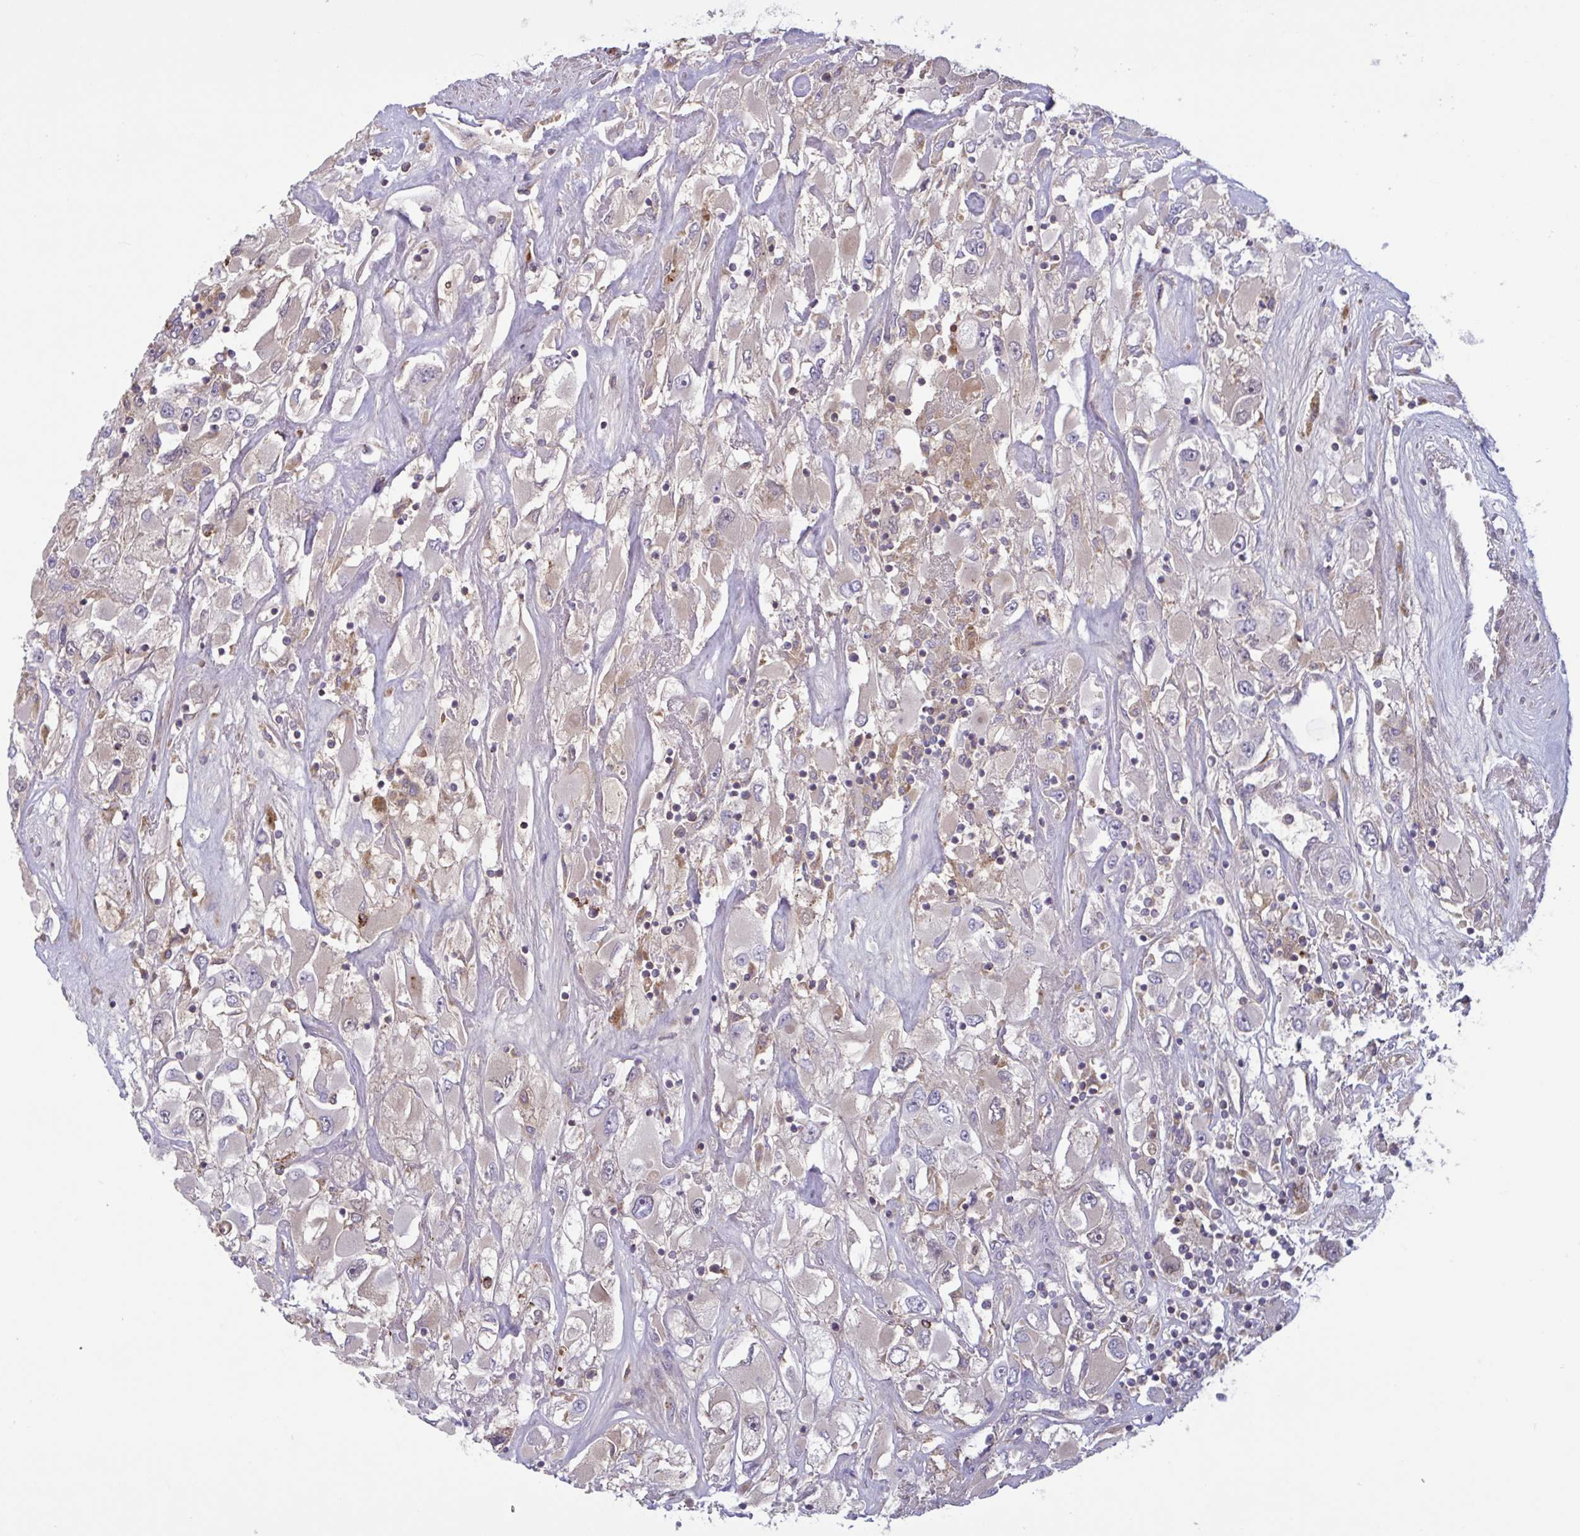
{"staining": {"intensity": "negative", "quantity": "none", "location": "none"}, "tissue": "renal cancer", "cell_type": "Tumor cells", "image_type": "cancer", "snomed": [{"axis": "morphology", "description": "Adenocarcinoma, NOS"}, {"axis": "topography", "description": "Kidney"}], "caption": "This micrograph is of renal cancer (adenocarcinoma) stained with immunohistochemistry to label a protein in brown with the nuclei are counter-stained blue. There is no positivity in tumor cells. Nuclei are stained in blue.", "gene": "IL1R1", "patient": {"sex": "female", "age": 52}}